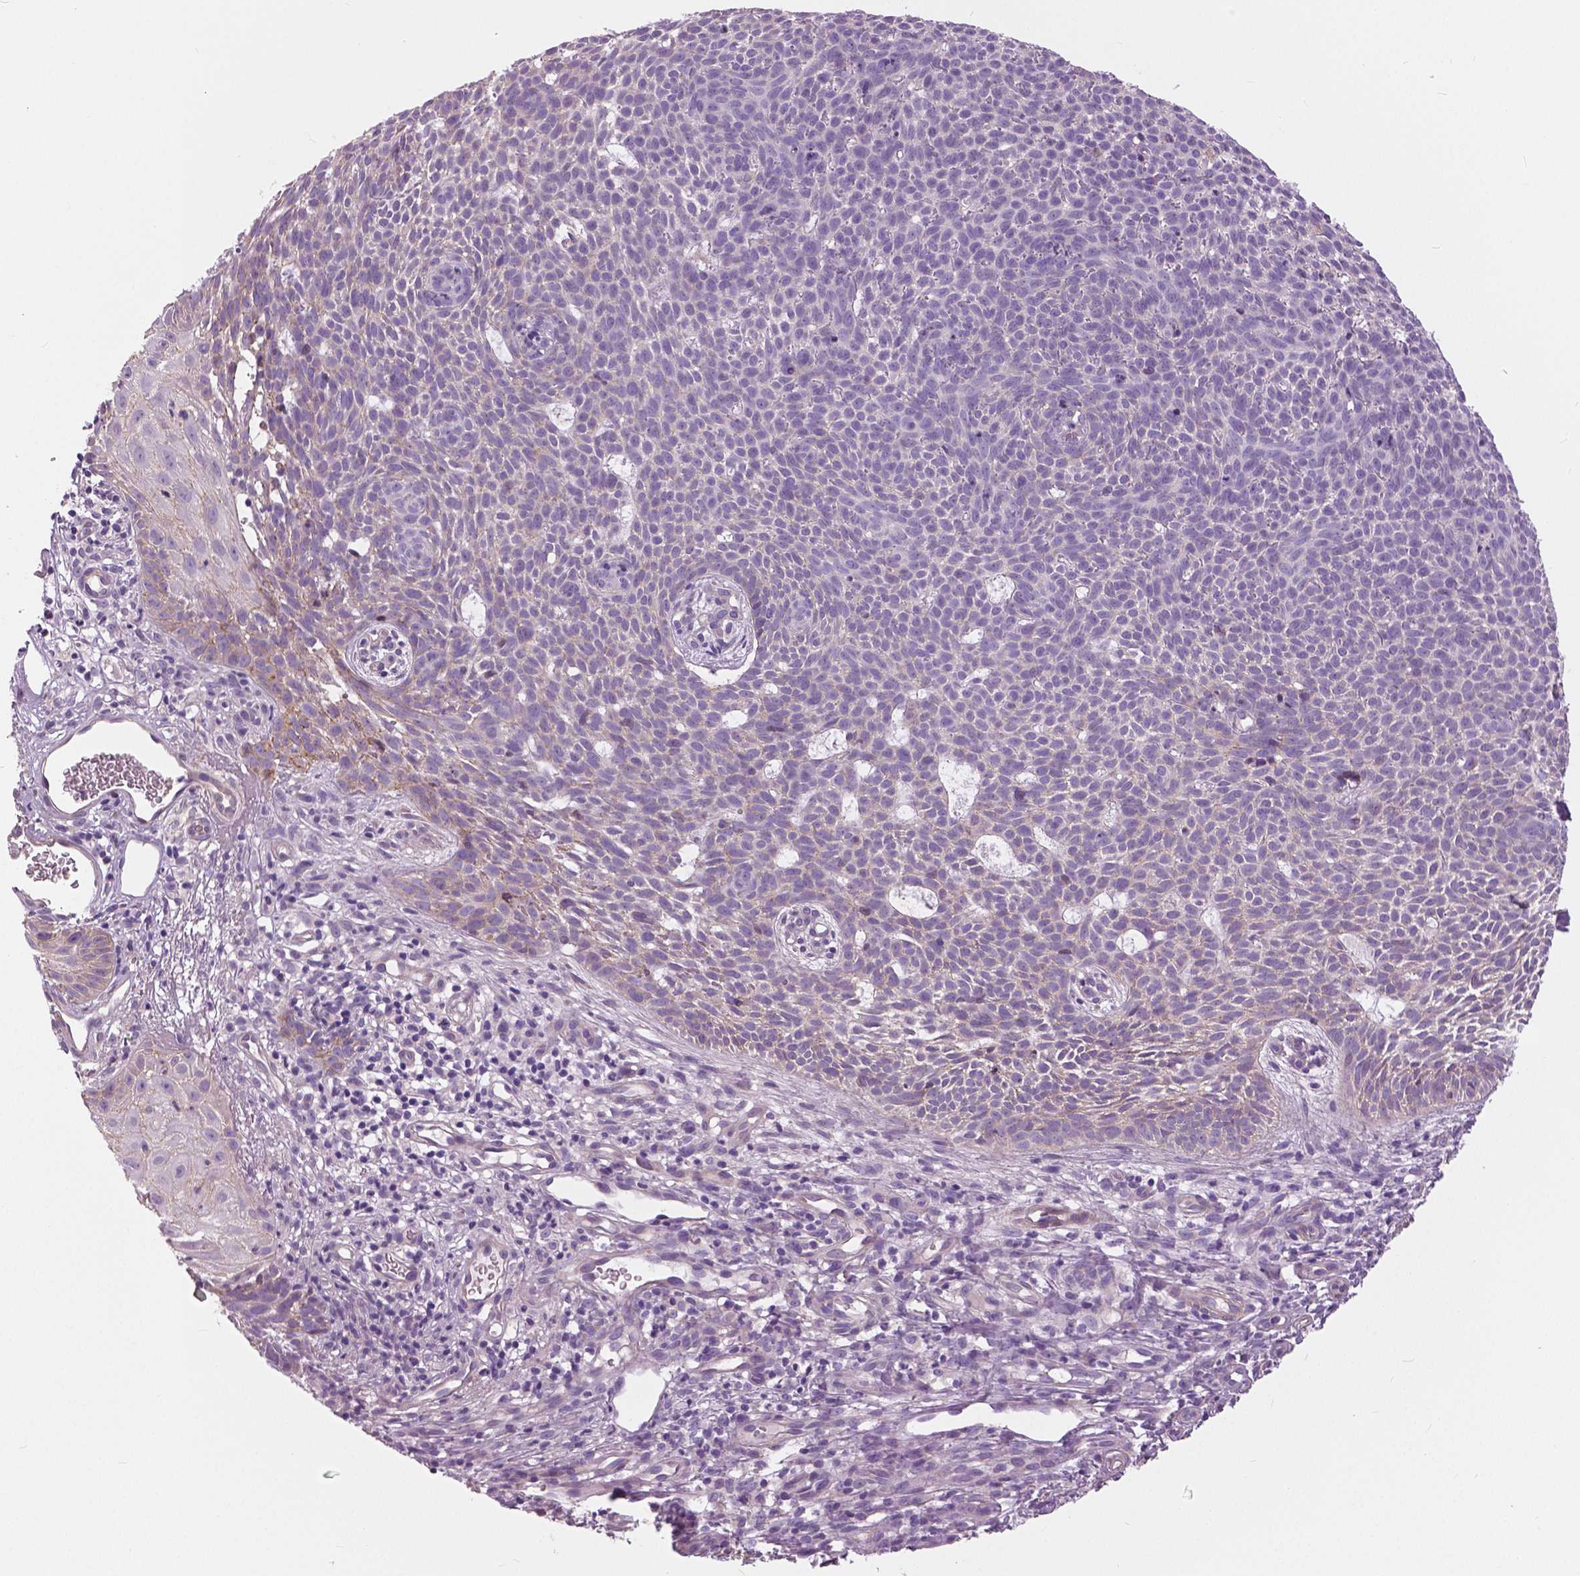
{"staining": {"intensity": "negative", "quantity": "none", "location": "none"}, "tissue": "skin cancer", "cell_type": "Tumor cells", "image_type": "cancer", "snomed": [{"axis": "morphology", "description": "Basal cell carcinoma"}, {"axis": "topography", "description": "Skin"}], "caption": "DAB immunohistochemical staining of human basal cell carcinoma (skin) displays no significant expression in tumor cells.", "gene": "SERPINI1", "patient": {"sex": "male", "age": 59}}